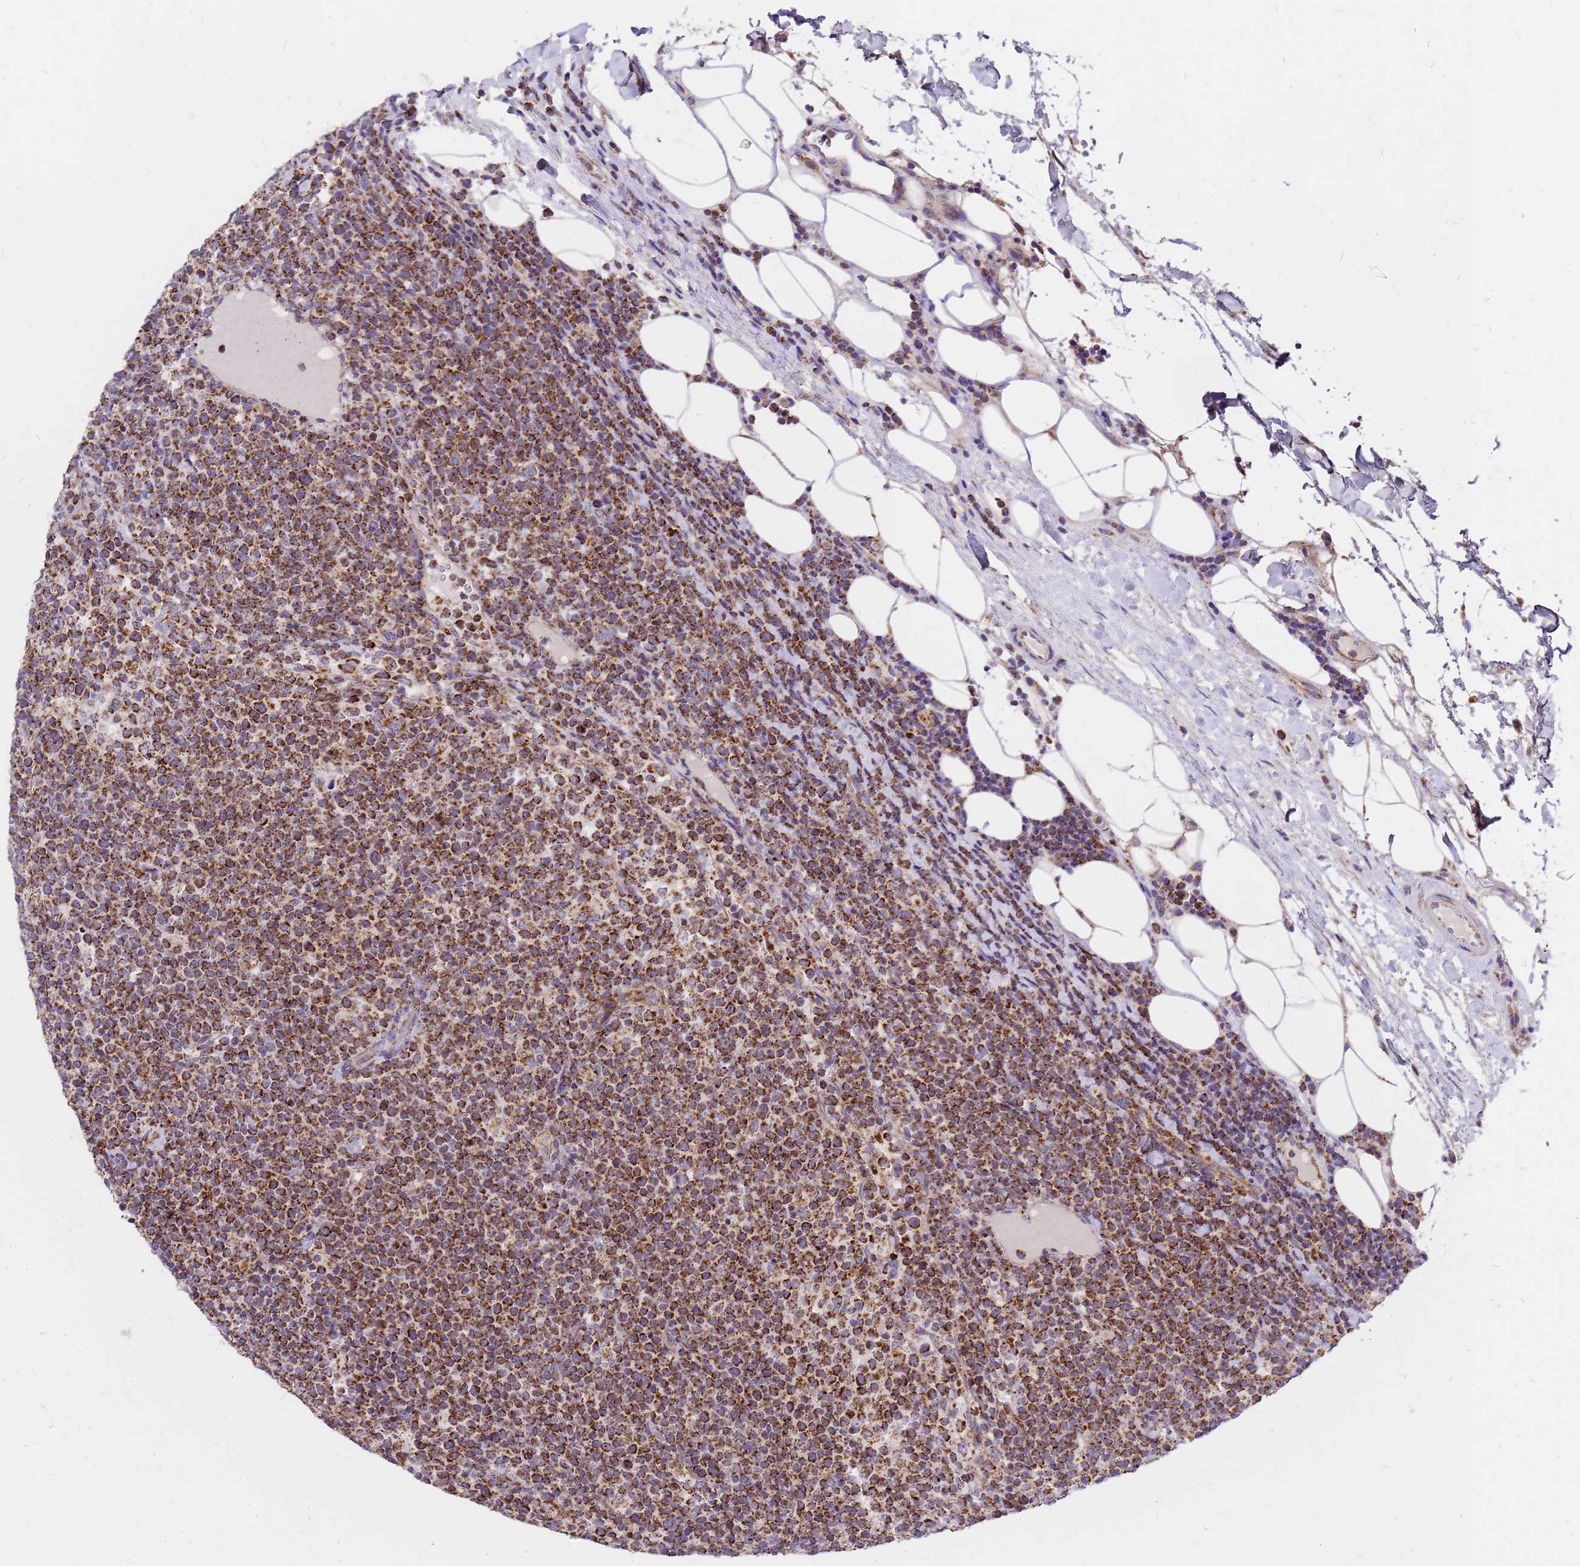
{"staining": {"intensity": "strong", "quantity": ">75%", "location": "cytoplasmic/membranous"}, "tissue": "lymphoma", "cell_type": "Tumor cells", "image_type": "cancer", "snomed": [{"axis": "morphology", "description": "Malignant lymphoma, non-Hodgkin's type, High grade"}, {"axis": "topography", "description": "Lymph node"}], "caption": "High-grade malignant lymphoma, non-Hodgkin's type stained with IHC displays strong cytoplasmic/membranous expression in about >75% of tumor cells. (DAB (3,3'-diaminobenzidine) IHC, brown staining for protein, blue staining for nuclei).", "gene": "MRPS26", "patient": {"sex": "male", "age": 61}}